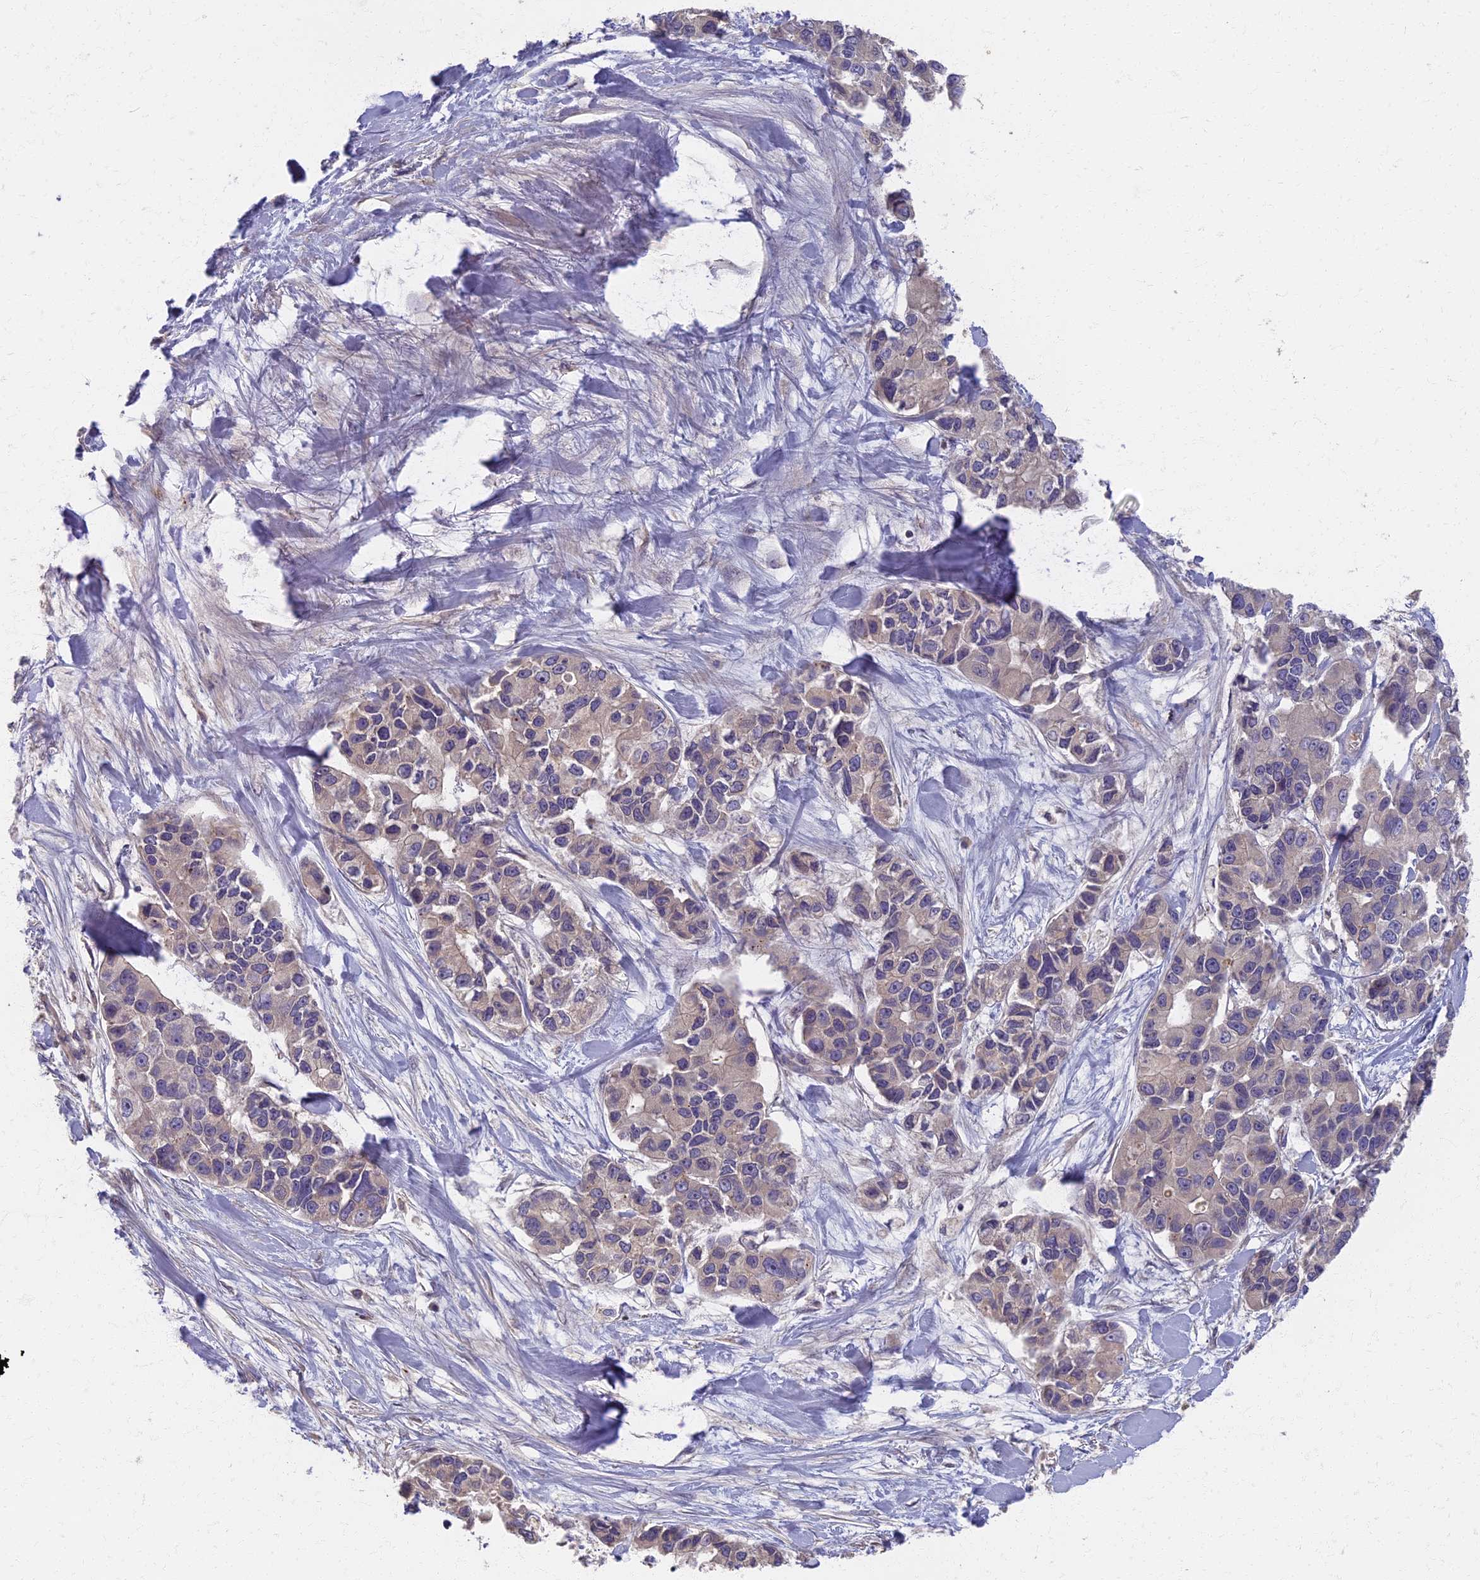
{"staining": {"intensity": "negative", "quantity": "none", "location": "none"}, "tissue": "lung cancer", "cell_type": "Tumor cells", "image_type": "cancer", "snomed": [{"axis": "morphology", "description": "Adenocarcinoma, NOS"}, {"axis": "topography", "description": "Lung"}], "caption": "The IHC histopathology image has no significant staining in tumor cells of lung adenocarcinoma tissue. The staining is performed using DAB brown chromogen with nuclei counter-stained in using hematoxylin.", "gene": "AP4E1", "patient": {"sex": "female", "age": 54}}